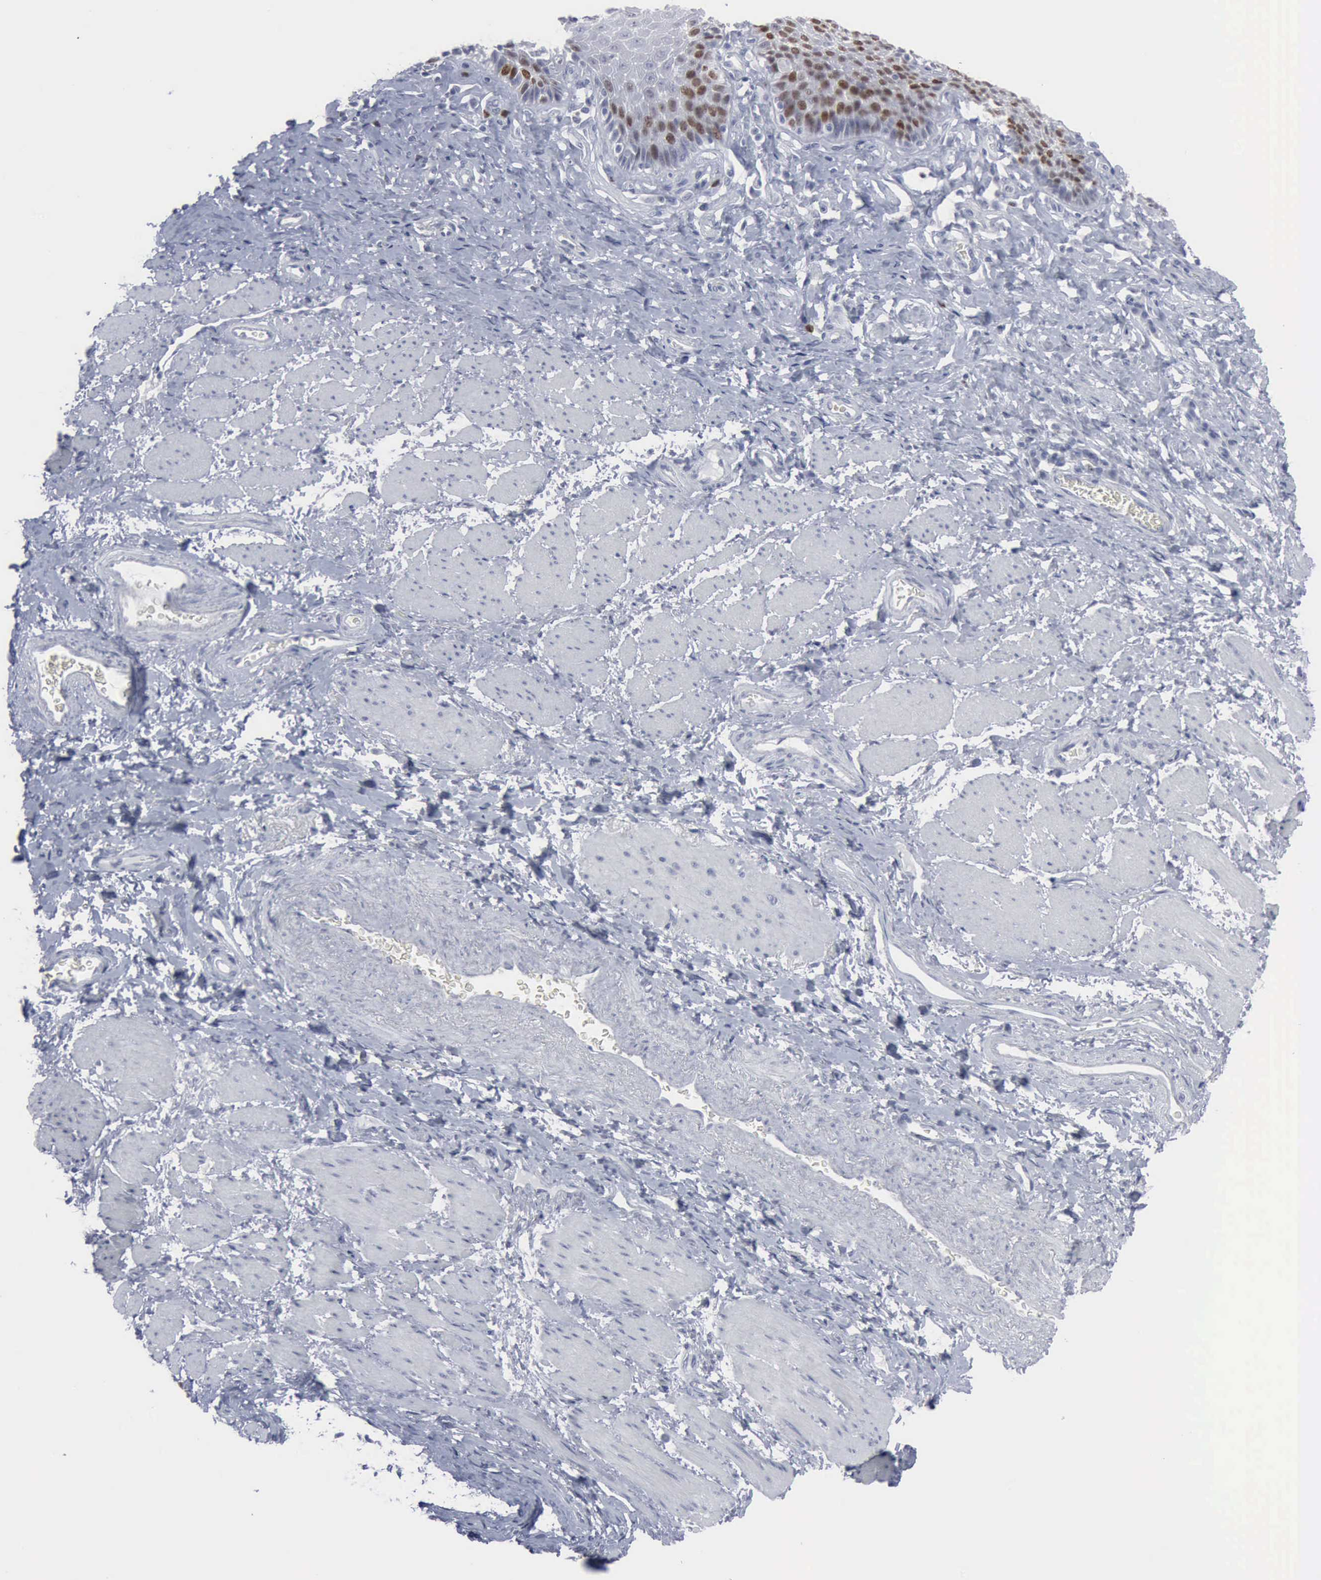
{"staining": {"intensity": "strong", "quantity": "<25%", "location": "nuclear"}, "tissue": "esophagus", "cell_type": "Squamous epithelial cells", "image_type": "normal", "snomed": [{"axis": "morphology", "description": "Normal tissue, NOS"}, {"axis": "topography", "description": "Esophagus"}], "caption": "Squamous epithelial cells display medium levels of strong nuclear positivity in approximately <25% of cells in benign esophagus.", "gene": "MCM5", "patient": {"sex": "female", "age": 61}}